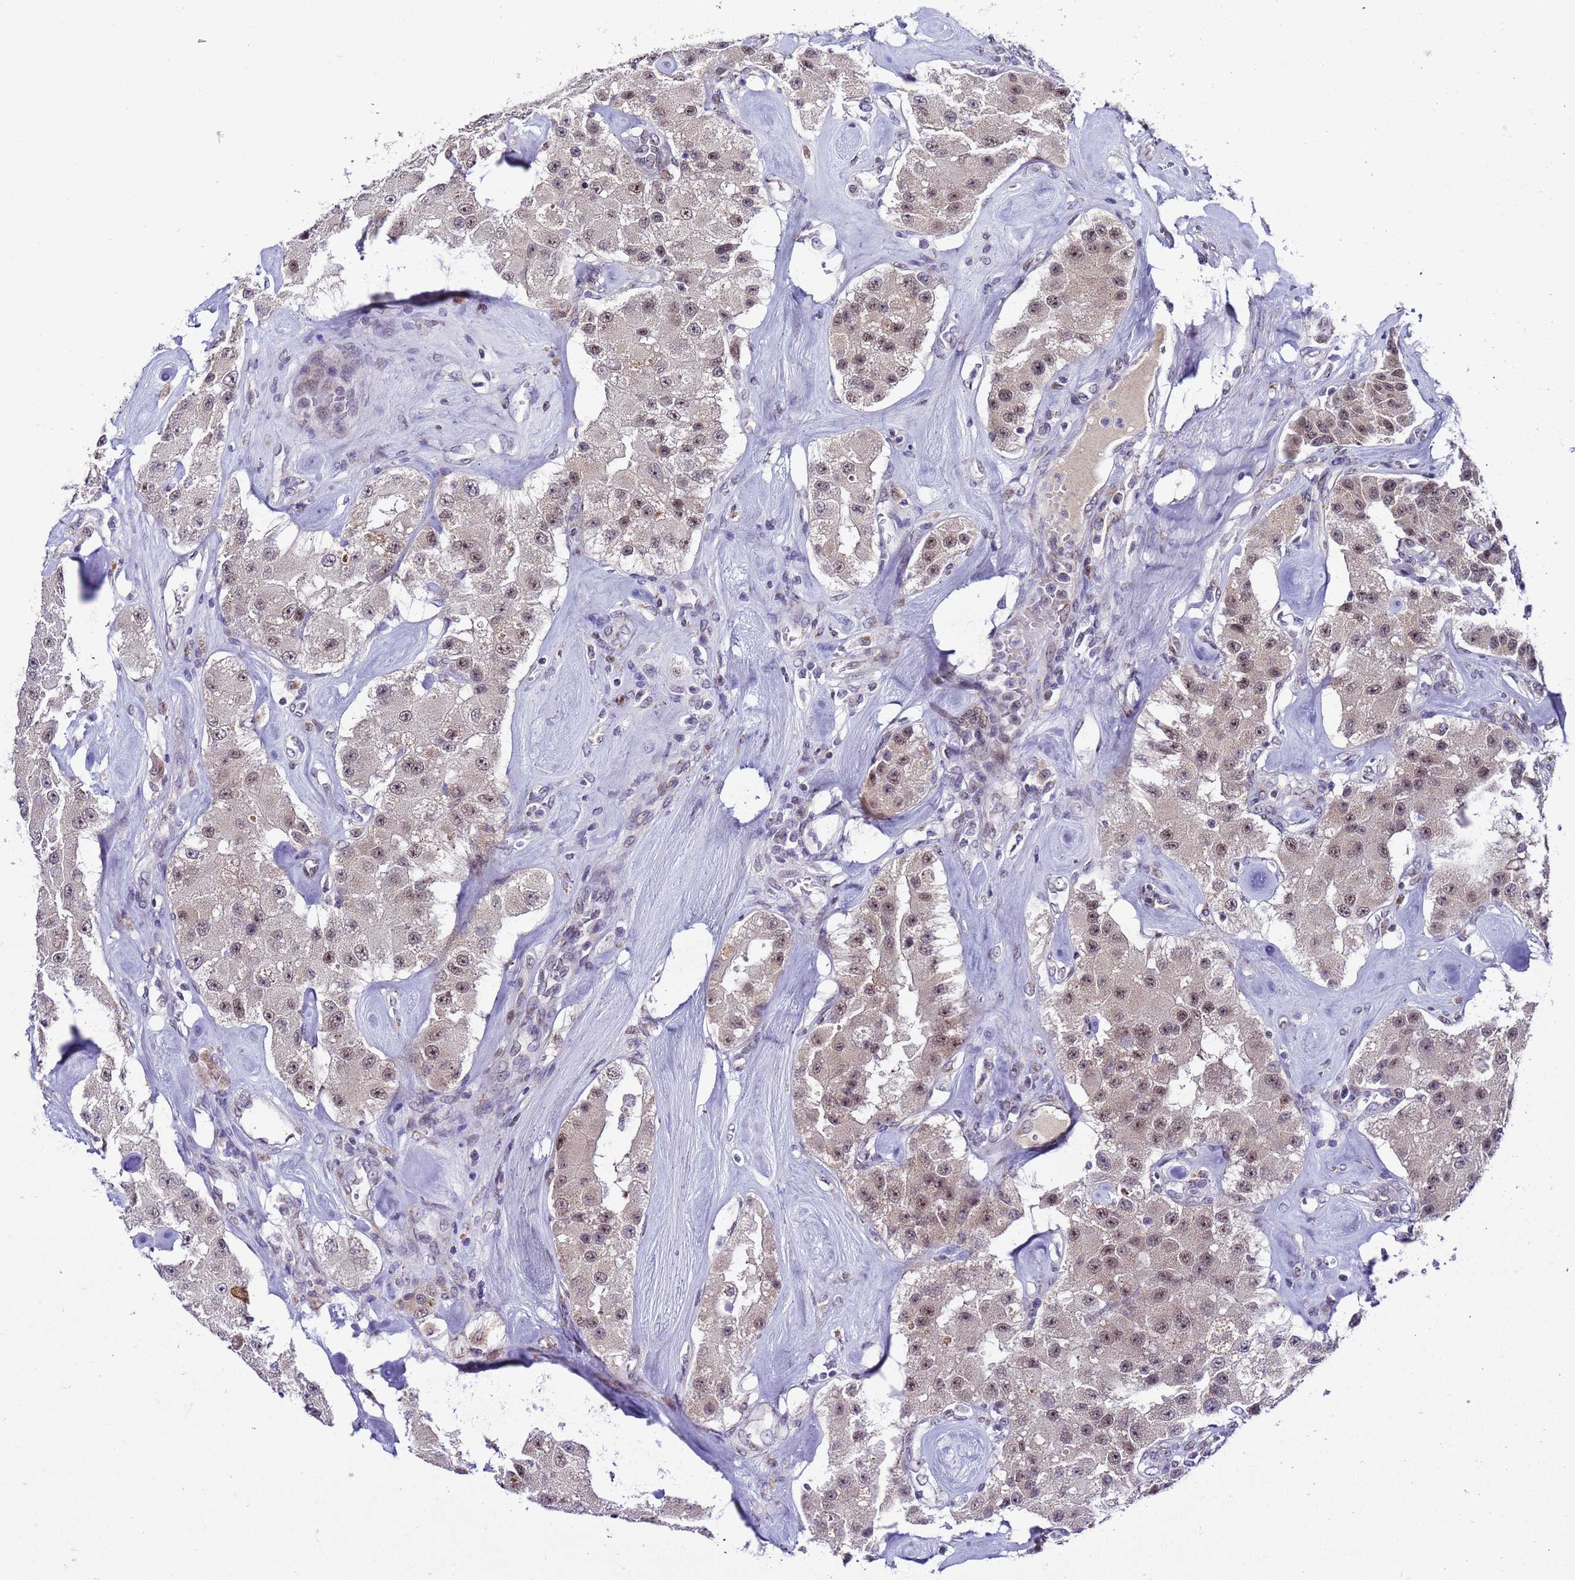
{"staining": {"intensity": "moderate", "quantity": "25%-75%", "location": "nuclear"}, "tissue": "carcinoid", "cell_type": "Tumor cells", "image_type": "cancer", "snomed": [{"axis": "morphology", "description": "Carcinoid, malignant, NOS"}, {"axis": "topography", "description": "Pancreas"}], "caption": "This micrograph displays IHC staining of carcinoid, with medium moderate nuclear positivity in about 25%-75% of tumor cells.", "gene": "C19orf47", "patient": {"sex": "male", "age": 41}}